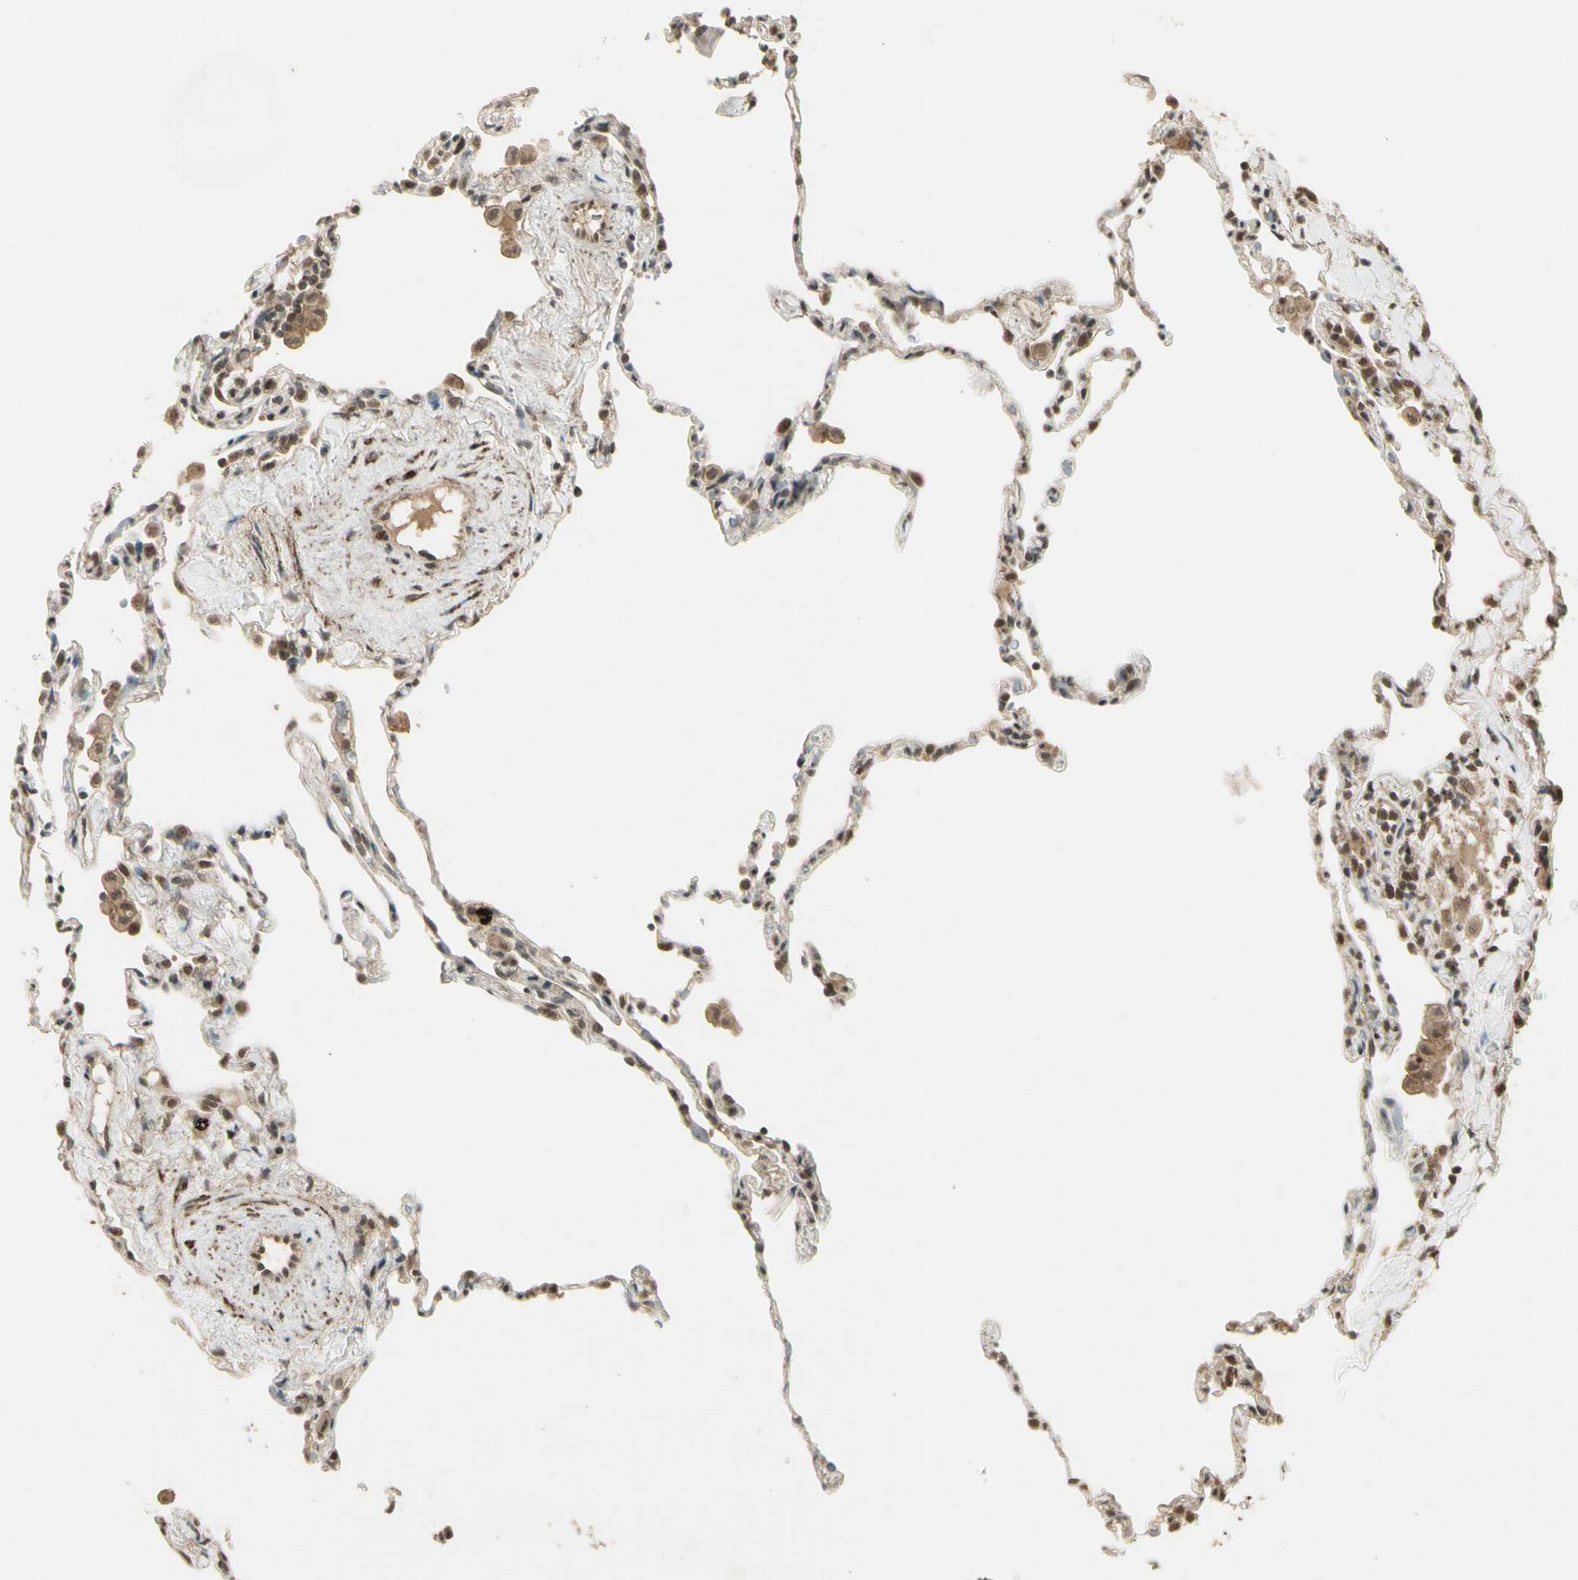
{"staining": {"intensity": "moderate", "quantity": "25%-75%", "location": "cytoplasmic/membranous,nuclear"}, "tissue": "lung", "cell_type": "Alveolar cells", "image_type": "normal", "snomed": [{"axis": "morphology", "description": "Normal tissue, NOS"}, {"axis": "topography", "description": "Lung"}], "caption": "Immunohistochemistry (DAB) staining of unremarkable human lung demonstrates moderate cytoplasmic/membranous,nuclear protein staining in about 25%-75% of alveolar cells.", "gene": "ZNF135", "patient": {"sex": "male", "age": 59}}